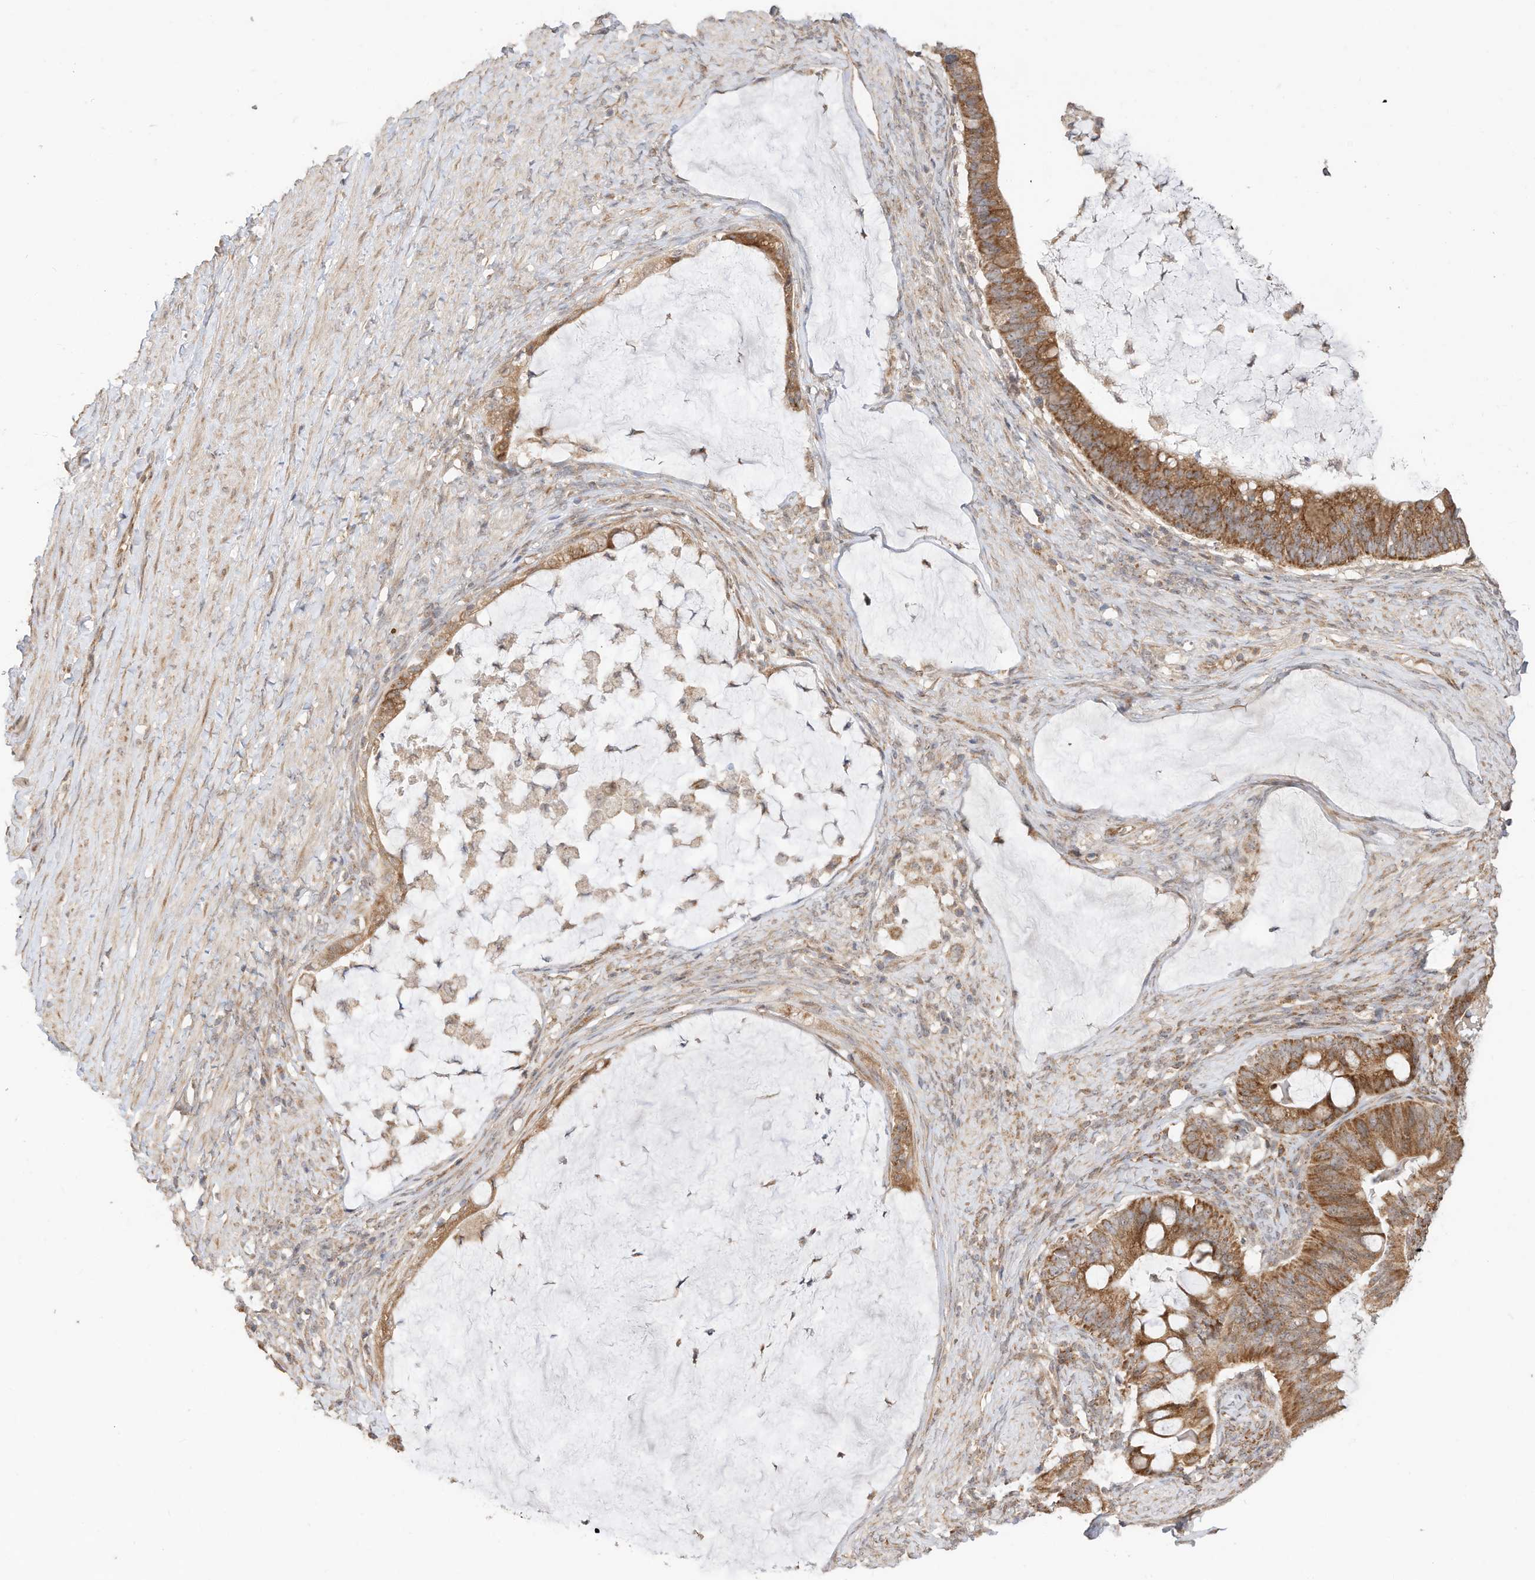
{"staining": {"intensity": "moderate", "quantity": ">75%", "location": "cytoplasmic/membranous"}, "tissue": "ovarian cancer", "cell_type": "Tumor cells", "image_type": "cancer", "snomed": [{"axis": "morphology", "description": "Cystadenocarcinoma, mucinous, NOS"}, {"axis": "topography", "description": "Ovary"}], "caption": "Human ovarian cancer stained for a protein (brown) exhibits moderate cytoplasmic/membranous positive expression in about >75% of tumor cells.", "gene": "CAGE1", "patient": {"sex": "female", "age": 61}}